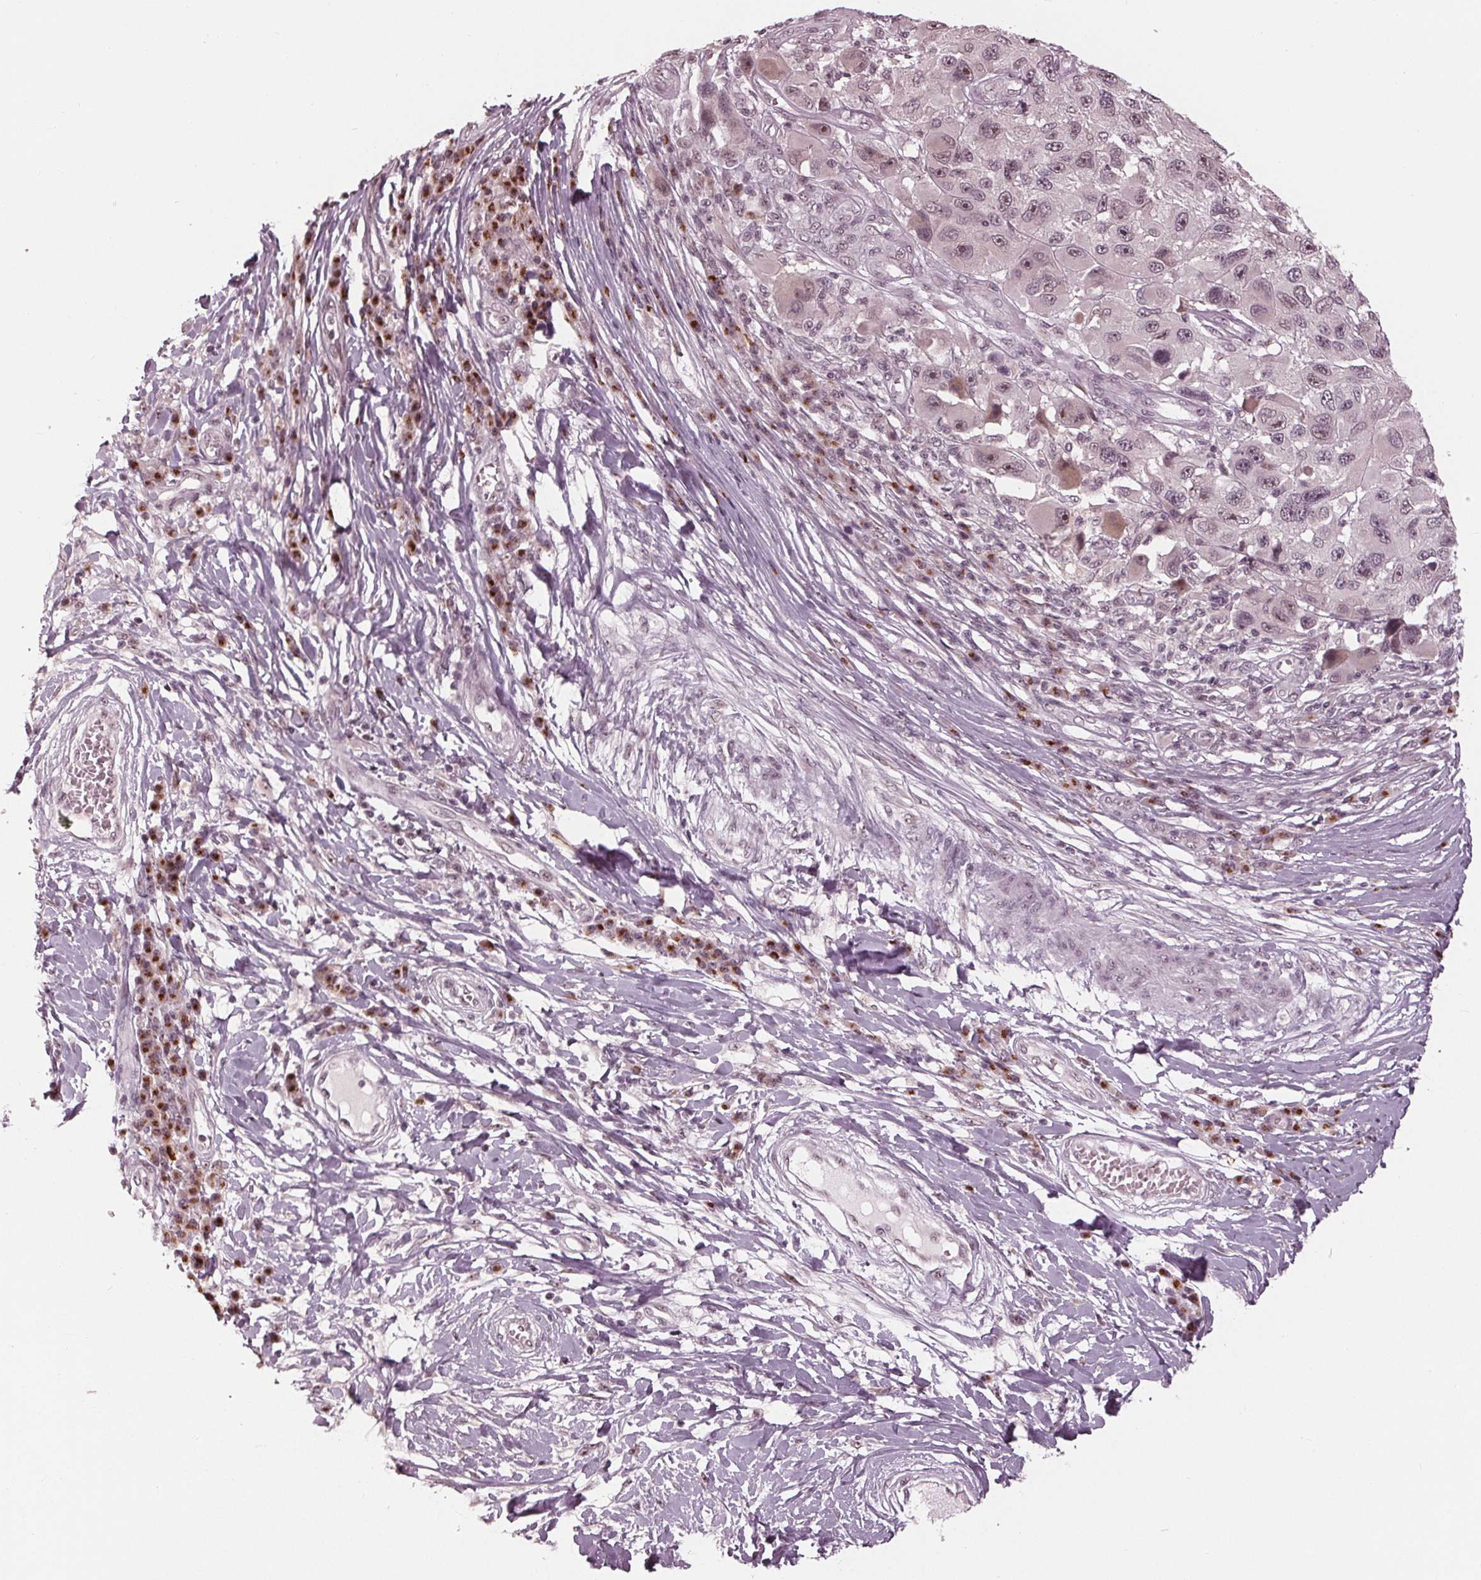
{"staining": {"intensity": "weak", "quantity": "25%-75%", "location": "nuclear"}, "tissue": "melanoma", "cell_type": "Tumor cells", "image_type": "cancer", "snomed": [{"axis": "morphology", "description": "Malignant melanoma, NOS"}, {"axis": "topography", "description": "Skin"}], "caption": "Melanoma stained for a protein (brown) reveals weak nuclear positive staining in approximately 25%-75% of tumor cells.", "gene": "SLX4", "patient": {"sex": "male", "age": 53}}